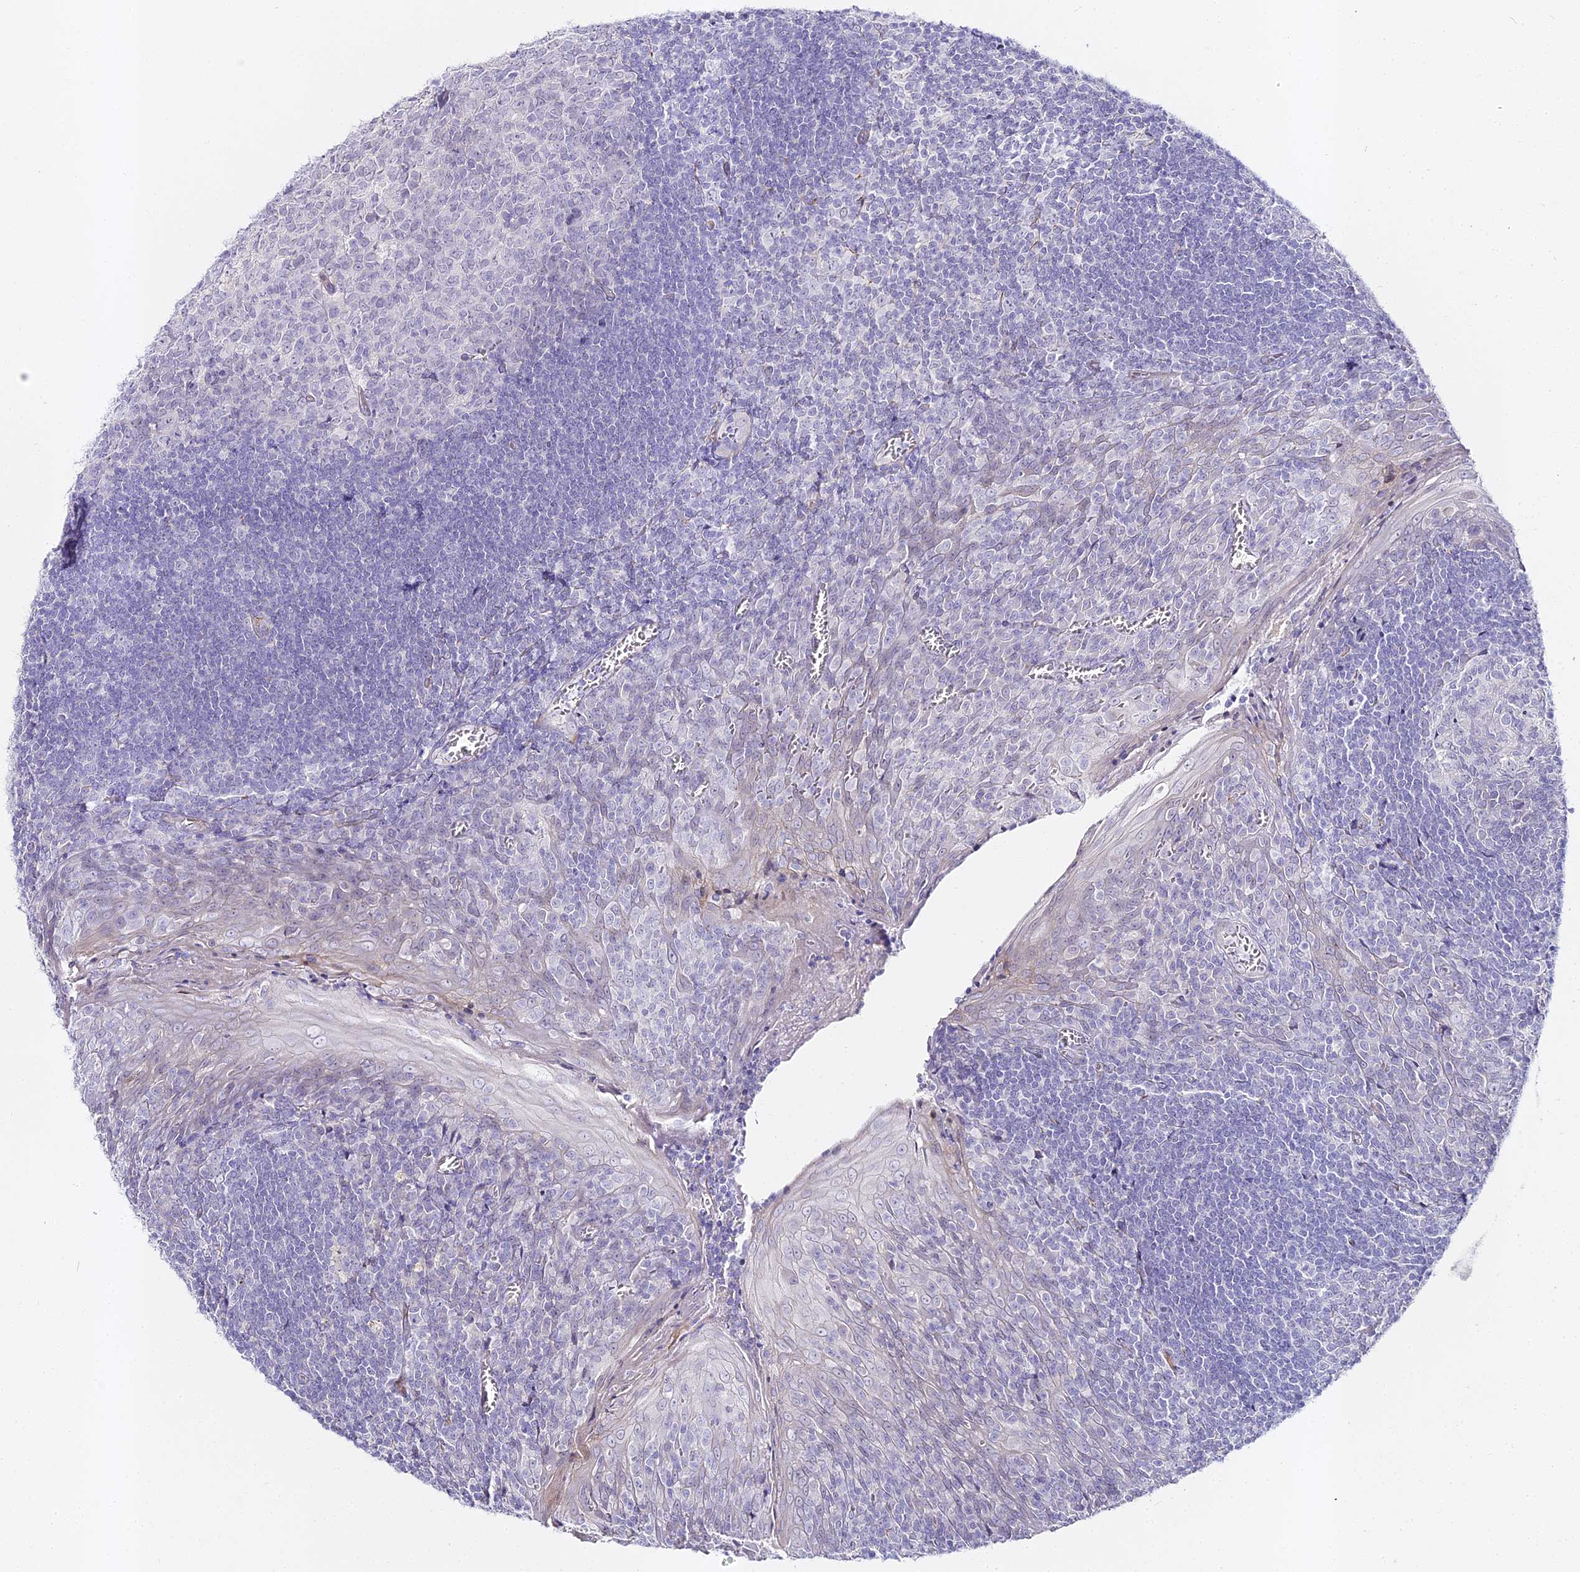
{"staining": {"intensity": "negative", "quantity": "none", "location": "none"}, "tissue": "tonsil", "cell_type": "Germinal center cells", "image_type": "normal", "snomed": [{"axis": "morphology", "description": "Normal tissue, NOS"}, {"axis": "topography", "description": "Tonsil"}], "caption": "Tonsil stained for a protein using IHC reveals no positivity germinal center cells.", "gene": "ALPG", "patient": {"sex": "male", "age": 27}}